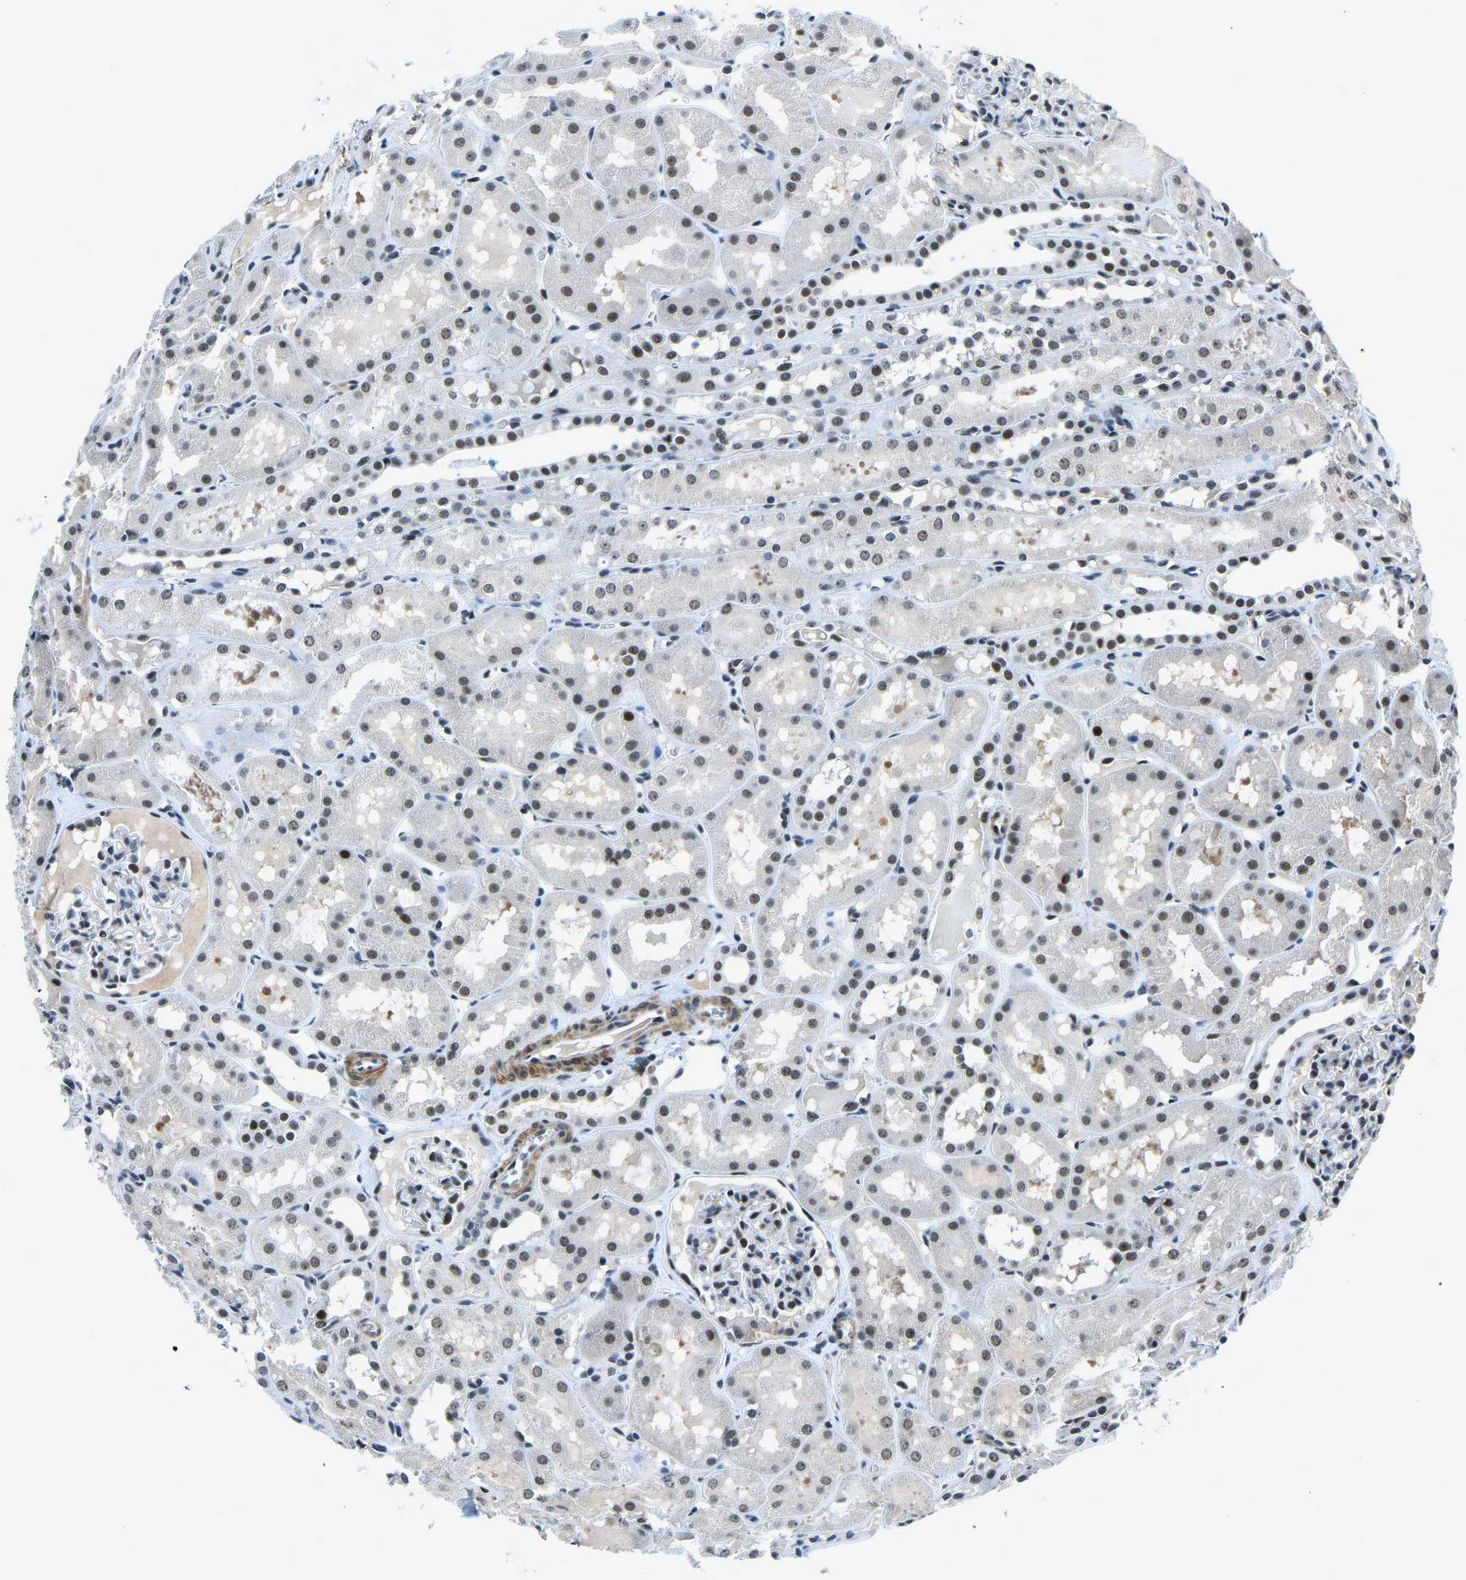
{"staining": {"intensity": "moderate", "quantity": "<25%", "location": "nuclear"}, "tissue": "kidney", "cell_type": "Cells in glomeruli", "image_type": "normal", "snomed": [{"axis": "morphology", "description": "Normal tissue, NOS"}, {"axis": "topography", "description": "Kidney"}, {"axis": "topography", "description": "Urinary bladder"}], "caption": "A histopathology image of kidney stained for a protein reveals moderate nuclear brown staining in cells in glomeruli.", "gene": "PRCC", "patient": {"sex": "male", "age": 16}}